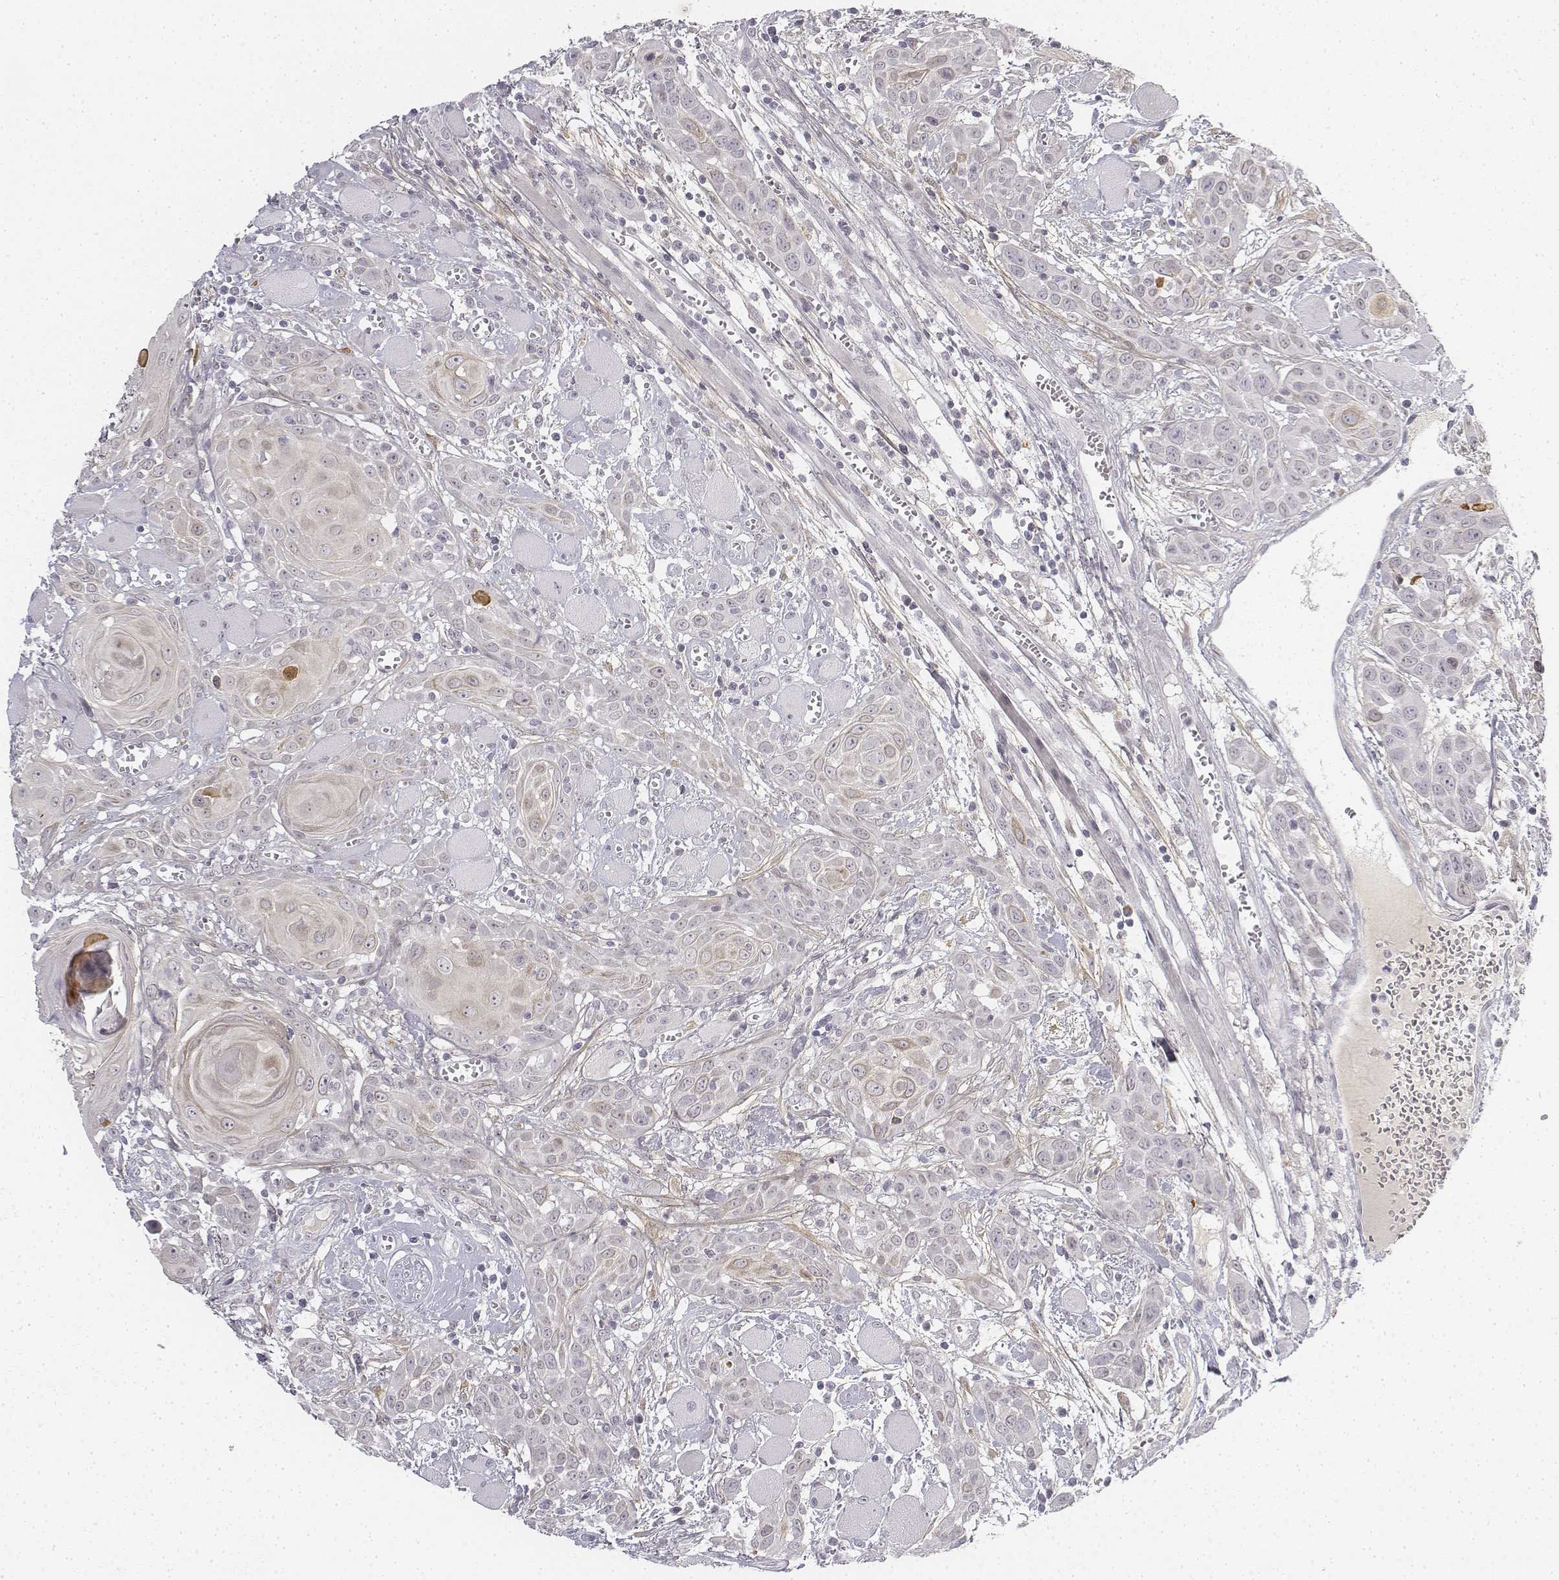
{"staining": {"intensity": "negative", "quantity": "none", "location": "none"}, "tissue": "head and neck cancer", "cell_type": "Tumor cells", "image_type": "cancer", "snomed": [{"axis": "morphology", "description": "Squamous cell carcinoma, NOS"}, {"axis": "topography", "description": "Head-Neck"}], "caption": "Immunohistochemistry histopathology image of human head and neck cancer stained for a protein (brown), which exhibits no positivity in tumor cells.", "gene": "KRT84", "patient": {"sex": "female", "age": 80}}